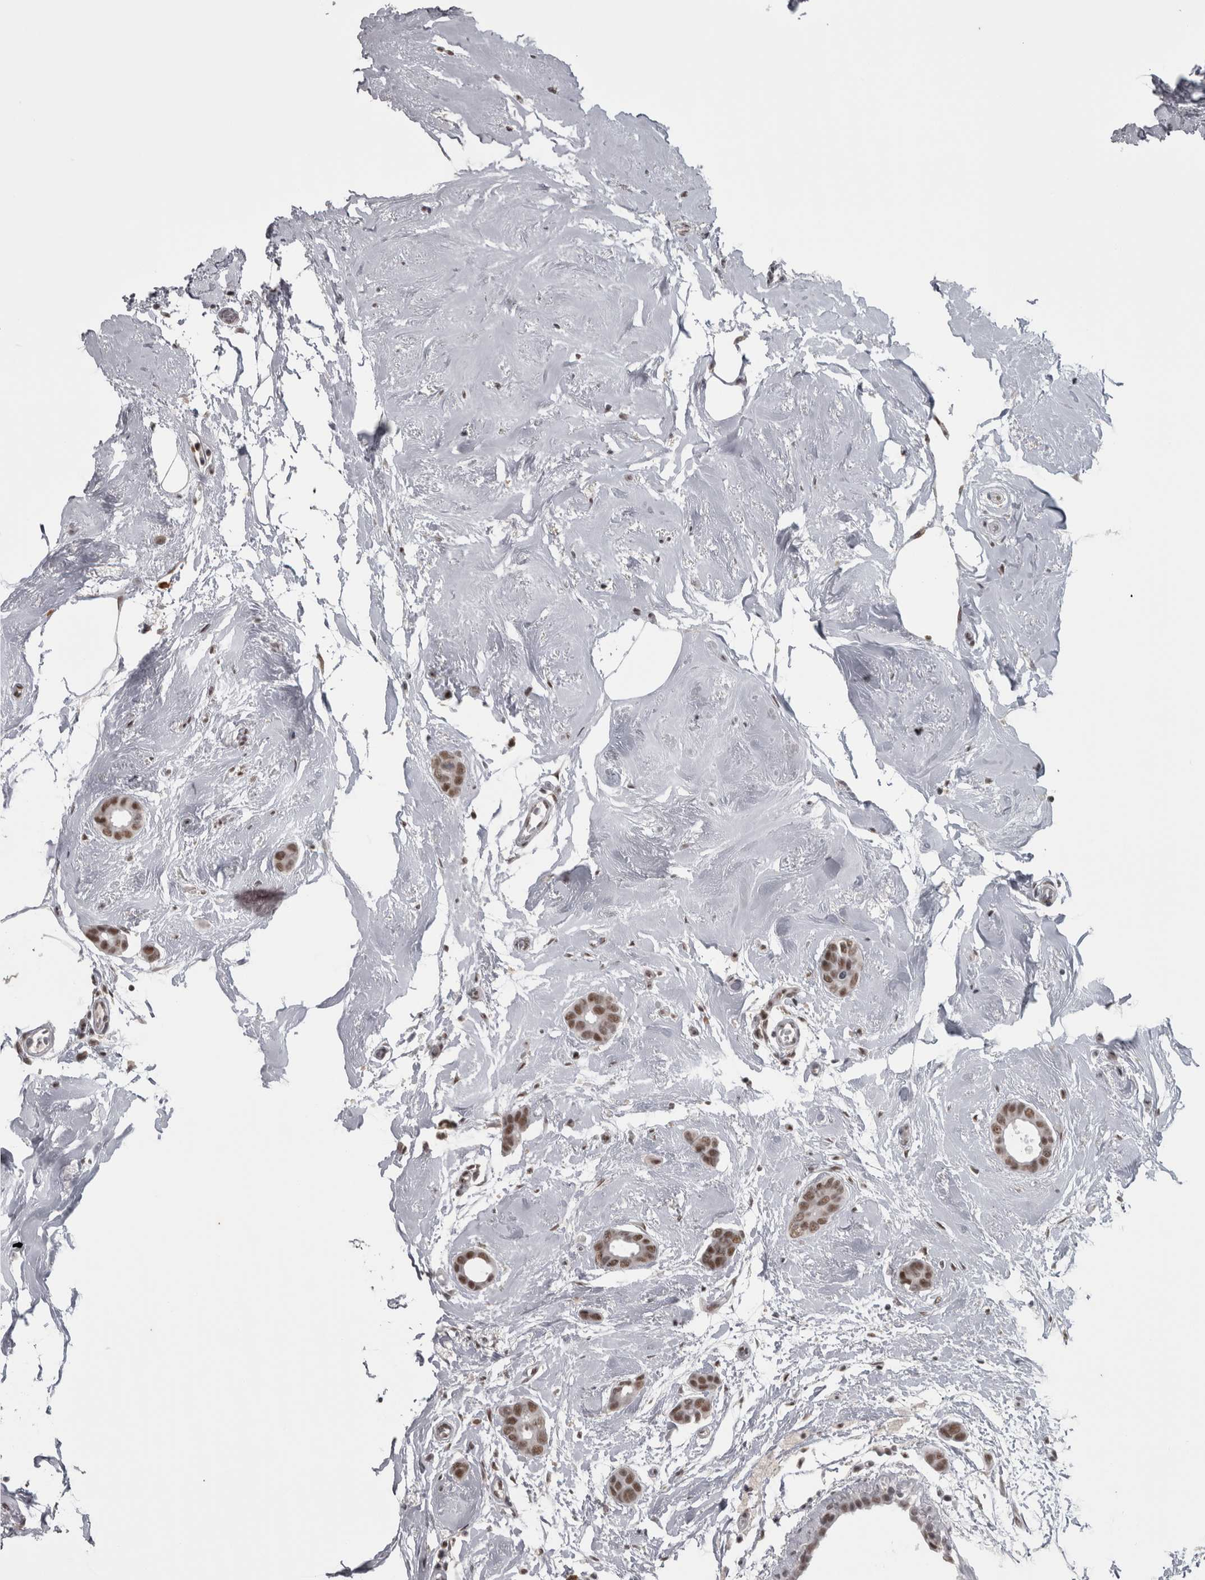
{"staining": {"intensity": "moderate", "quantity": ">75%", "location": "nuclear"}, "tissue": "breast cancer", "cell_type": "Tumor cells", "image_type": "cancer", "snomed": [{"axis": "morphology", "description": "Duct carcinoma"}, {"axis": "topography", "description": "Breast"}], "caption": "Breast cancer was stained to show a protein in brown. There is medium levels of moderate nuclear expression in about >75% of tumor cells.", "gene": "MICU3", "patient": {"sex": "female", "age": 55}}